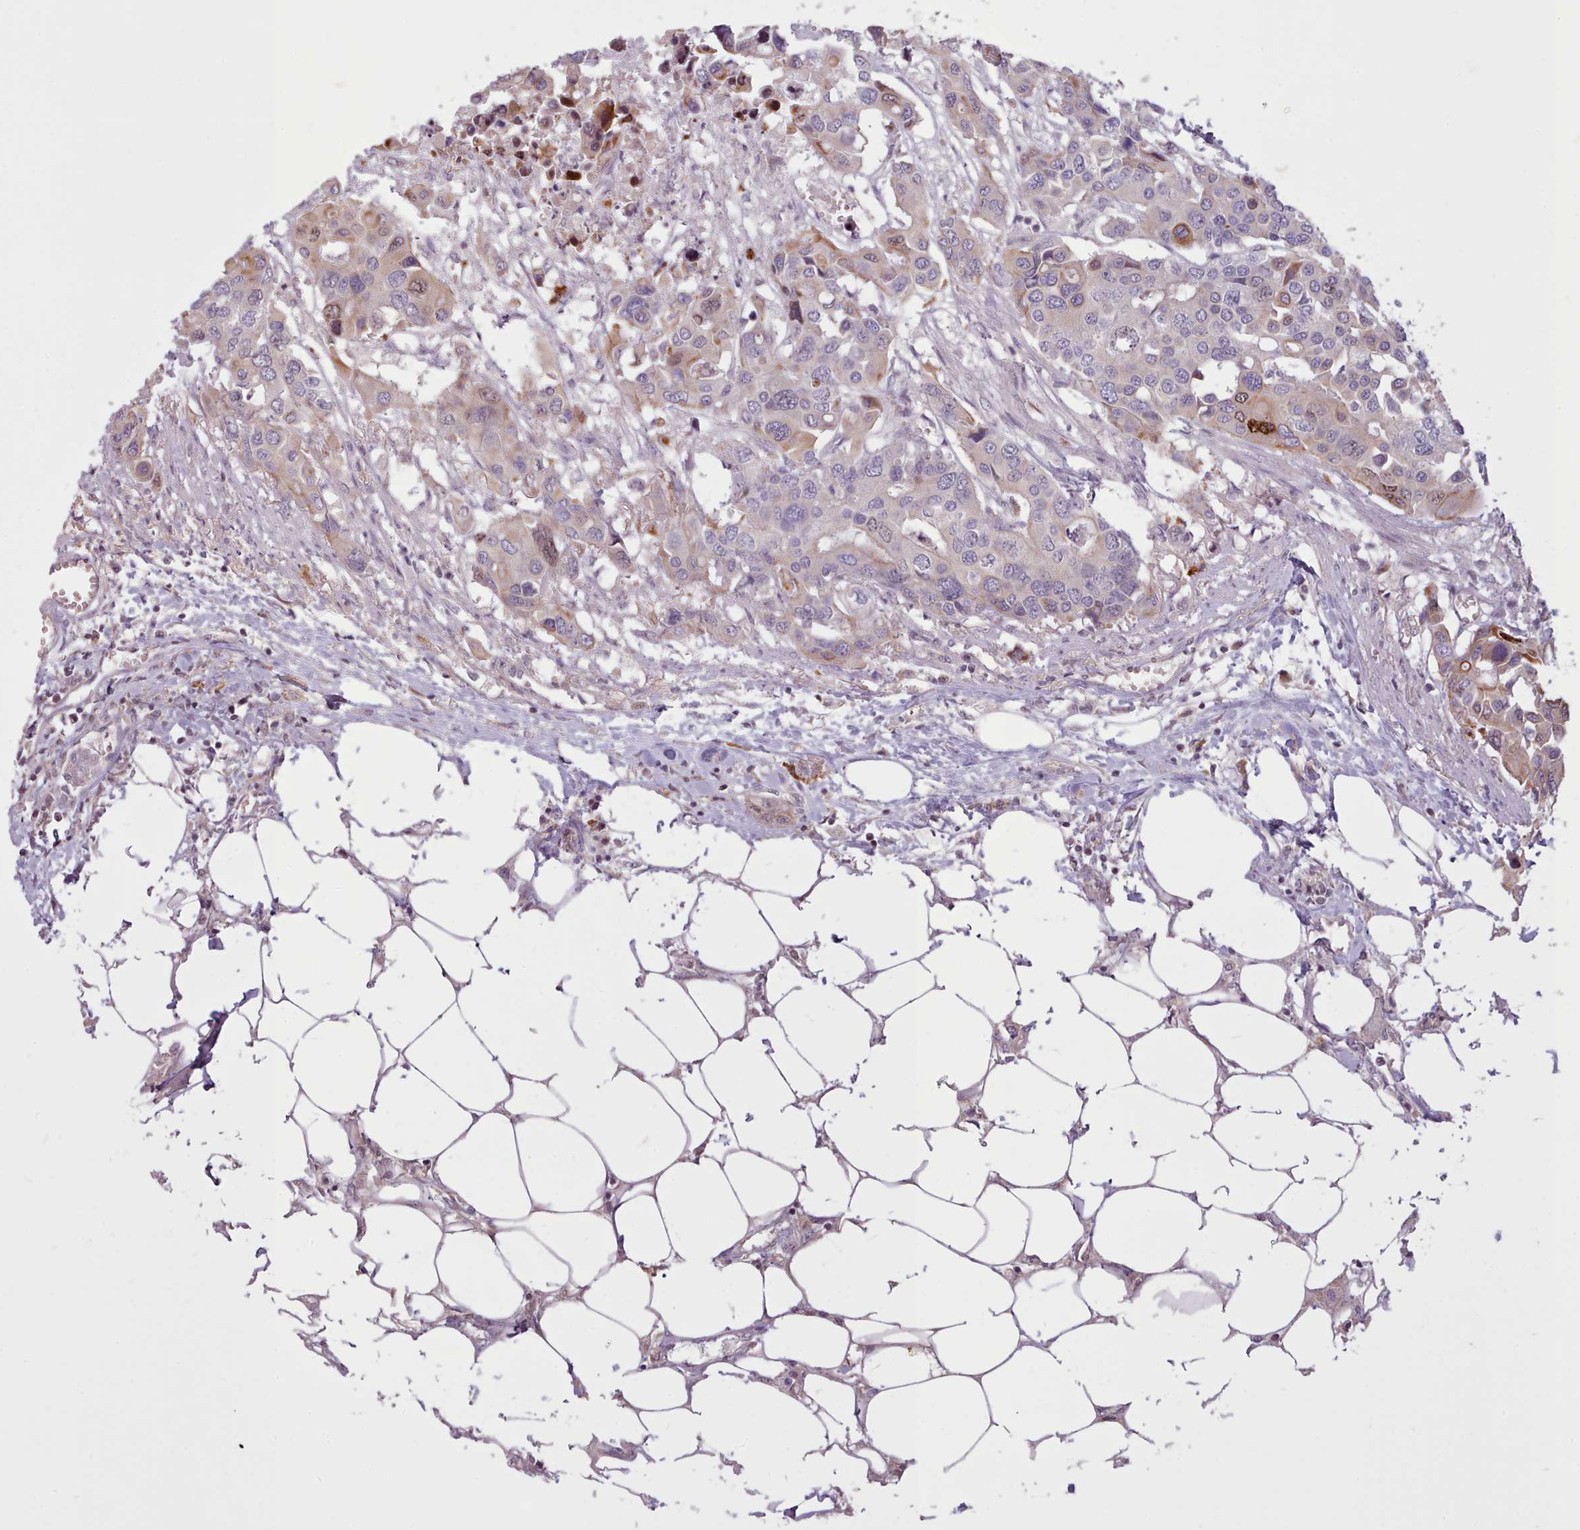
{"staining": {"intensity": "moderate", "quantity": "<25%", "location": "cytoplasmic/membranous"}, "tissue": "colorectal cancer", "cell_type": "Tumor cells", "image_type": "cancer", "snomed": [{"axis": "morphology", "description": "Adenocarcinoma, NOS"}, {"axis": "topography", "description": "Colon"}], "caption": "This micrograph exhibits colorectal adenocarcinoma stained with IHC to label a protein in brown. The cytoplasmic/membranous of tumor cells show moderate positivity for the protein. Nuclei are counter-stained blue.", "gene": "NMRK1", "patient": {"sex": "male", "age": 77}}